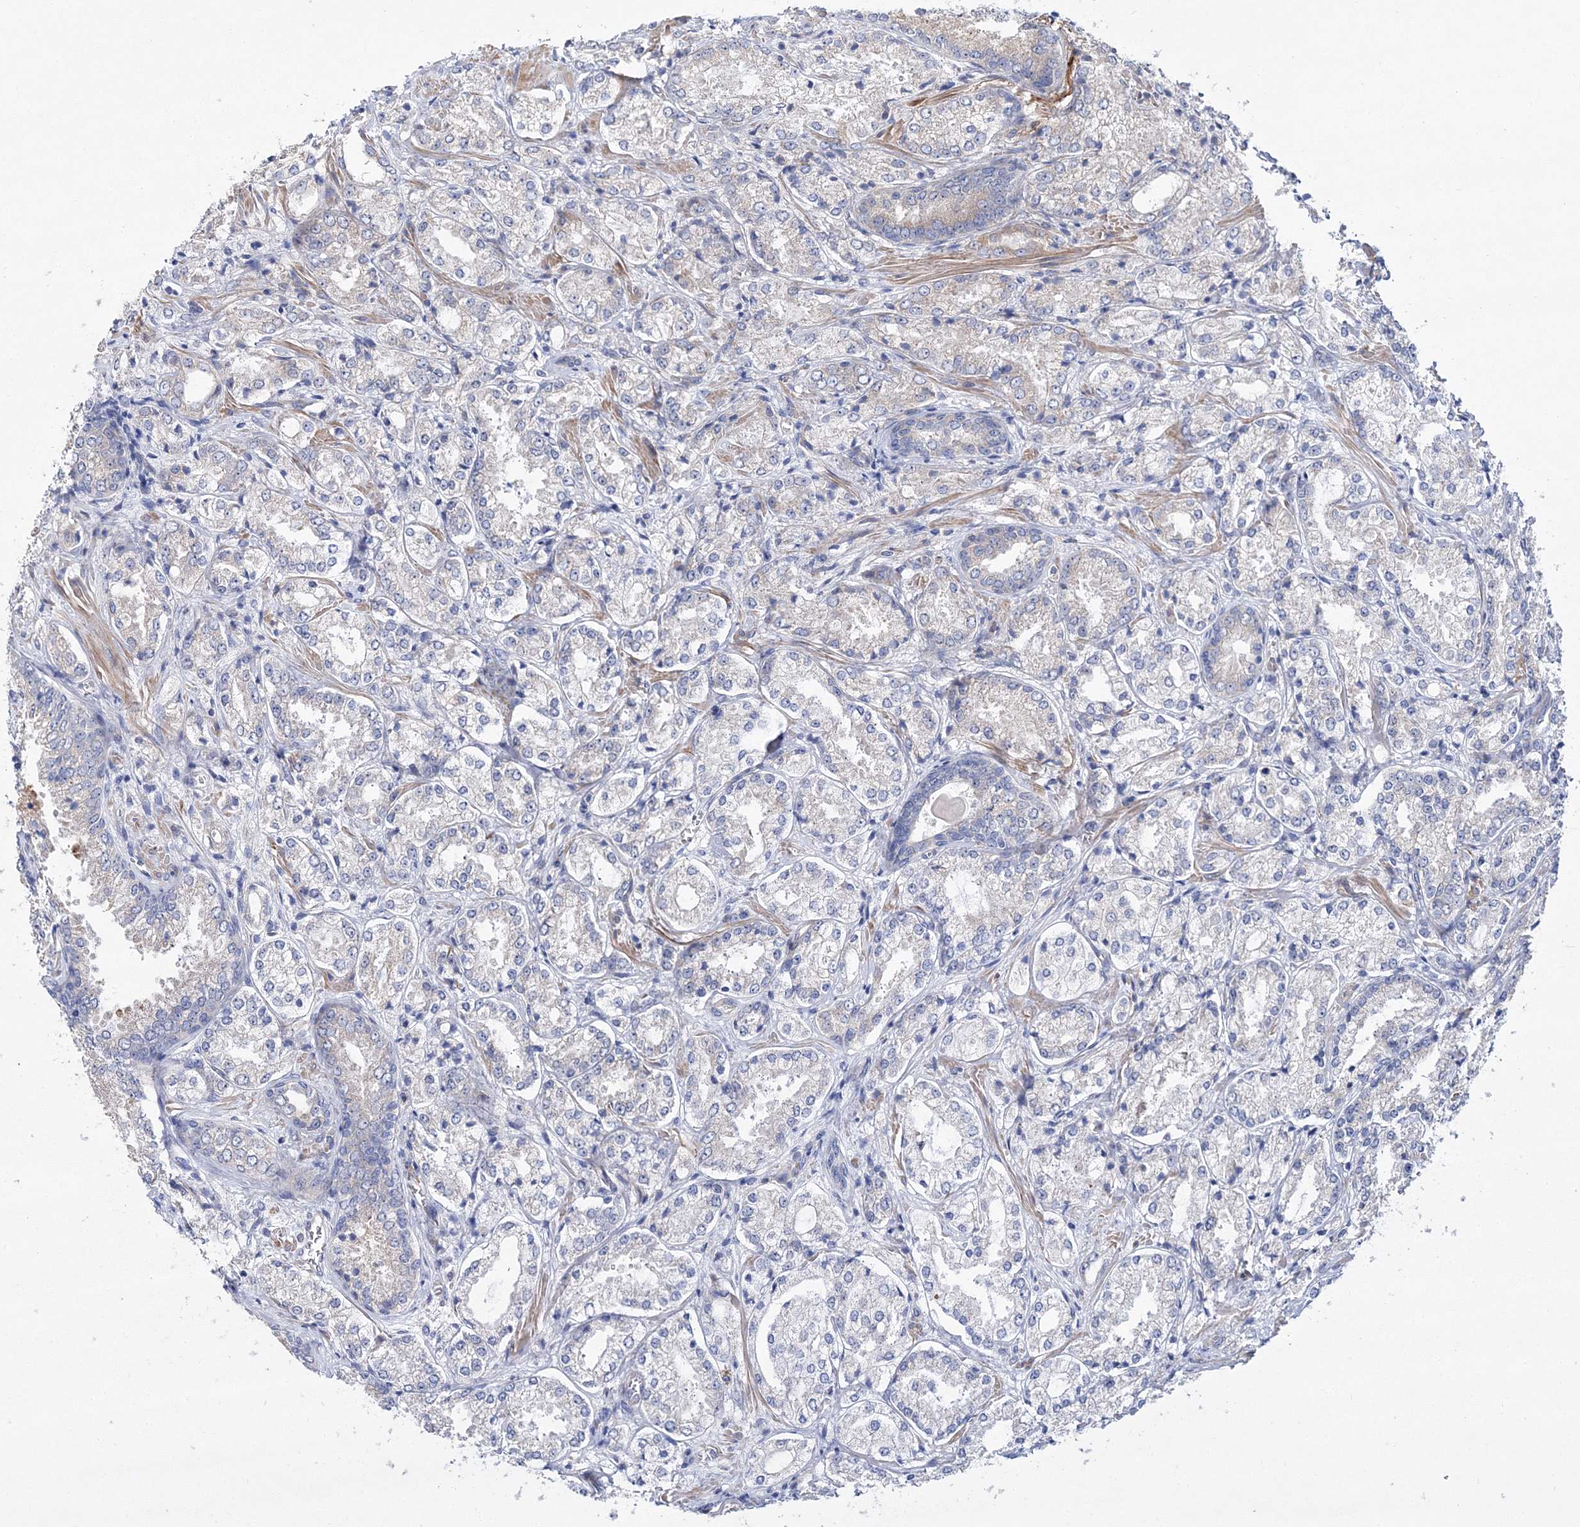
{"staining": {"intensity": "negative", "quantity": "none", "location": "none"}, "tissue": "prostate cancer", "cell_type": "Tumor cells", "image_type": "cancer", "snomed": [{"axis": "morphology", "description": "Adenocarcinoma, Low grade"}, {"axis": "topography", "description": "Prostate"}], "caption": "A photomicrograph of human prostate low-grade adenocarcinoma is negative for staining in tumor cells. (DAB (3,3'-diaminobenzidine) immunohistochemistry with hematoxylin counter stain).", "gene": "ARHGAP32", "patient": {"sex": "male", "age": 74}}